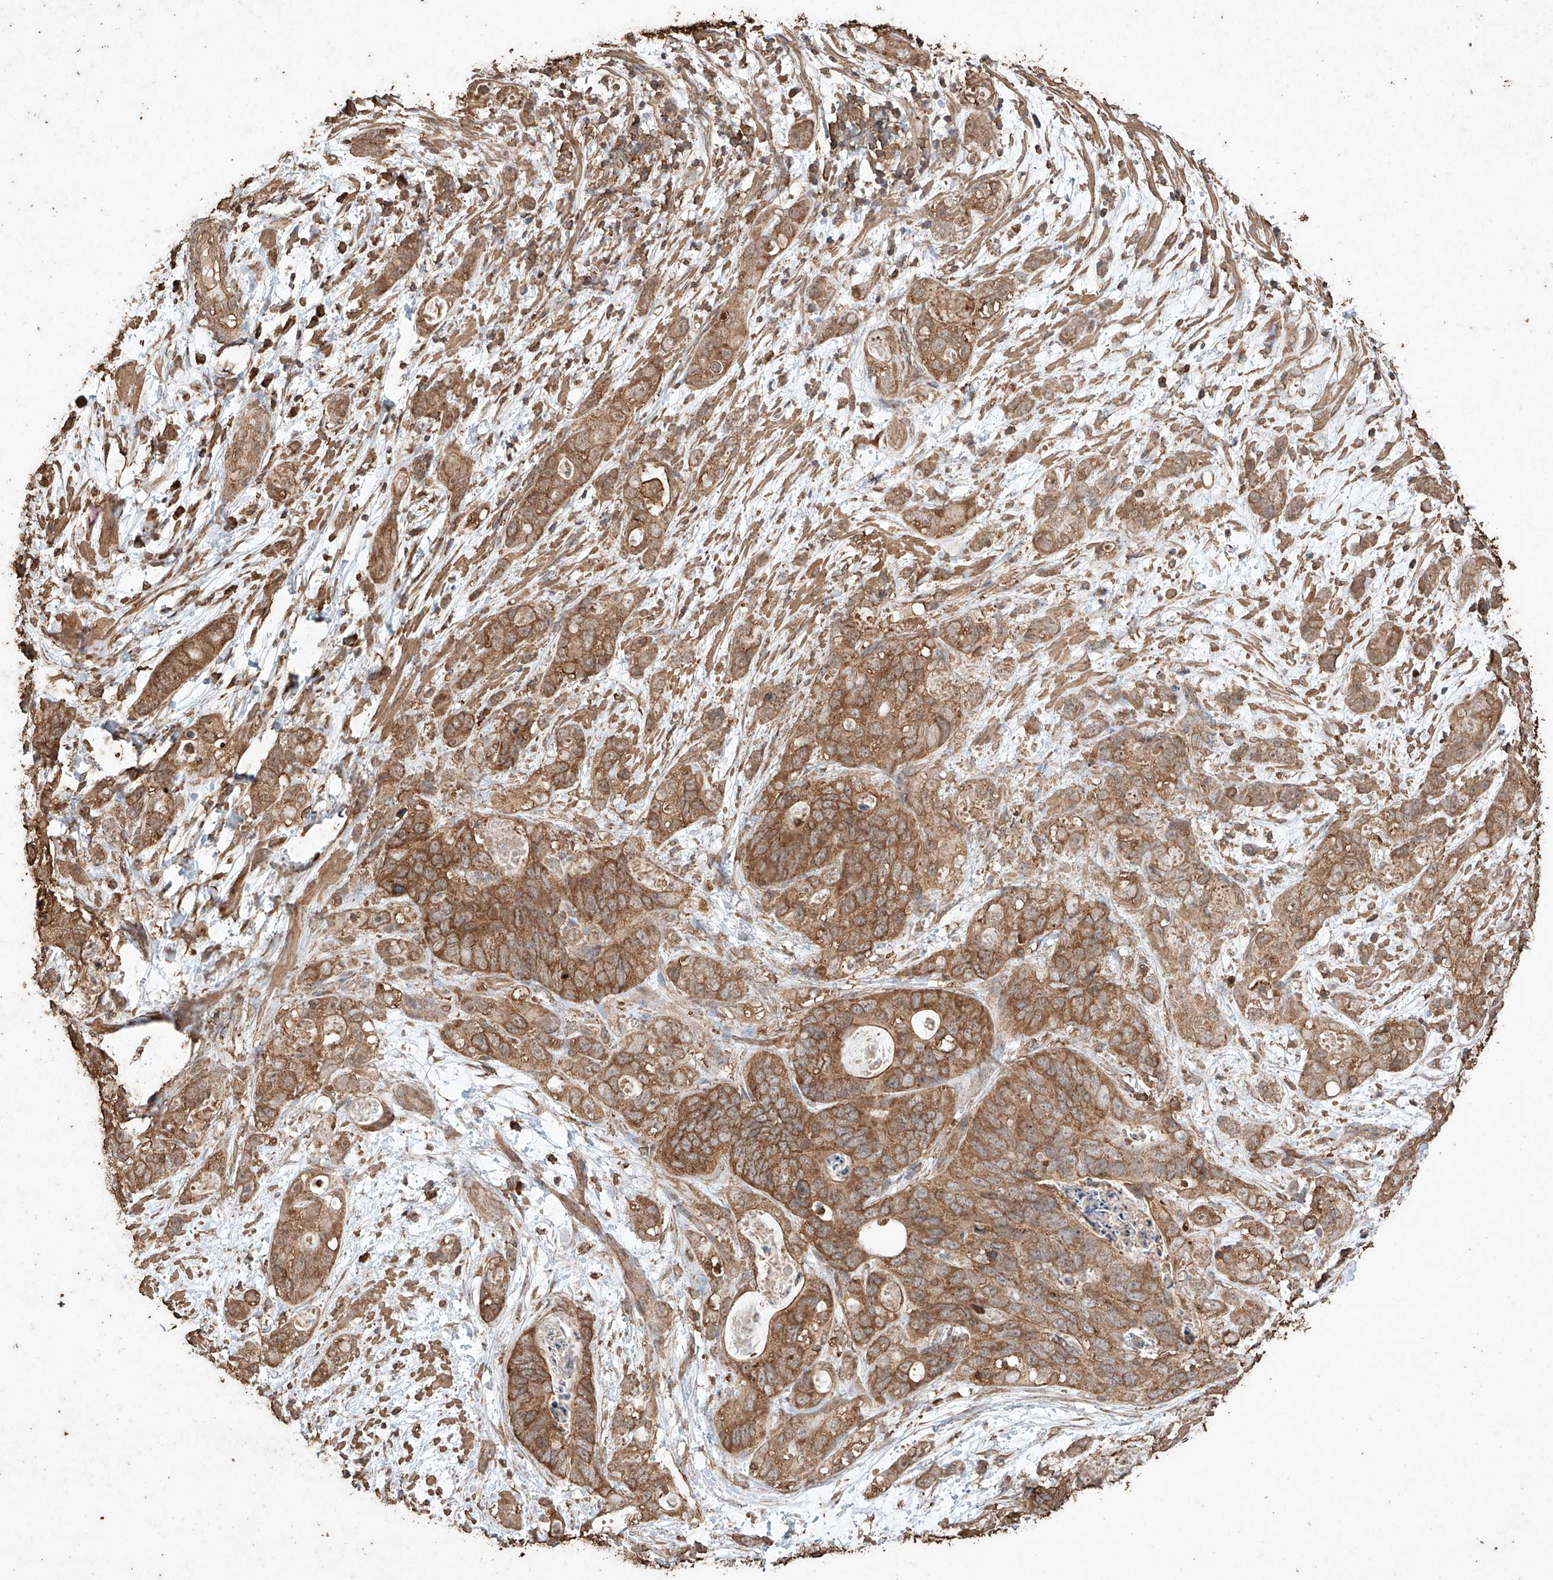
{"staining": {"intensity": "moderate", "quantity": ">75%", "location": "cytoplasmic/membranous"}, "tissue": "stomach cancer", "cell_type": "Tumor cells", "image_type": "cancer", "snomed": [{"axis": "morphology", "description": "Normal tissue, NOS"}, {"axis": "morphology", "description": "Adenocarcinoma, NOS"}, {"axis": "topography", "description": "Stomach"}], "caption": "Immunohistochemistry (IHC) micrograph of neoplastic tissue: adenocarcinoma (stomach) stained using immunohistochemistry shows medium levels of moderate protein expression localized specifically in the cytoplasmic/membranous of tumor cells, appearing as a cytoplasmic/membranous brown color.", "gene": "M6PR", "patient": {"sex": "female", "age": 89}}